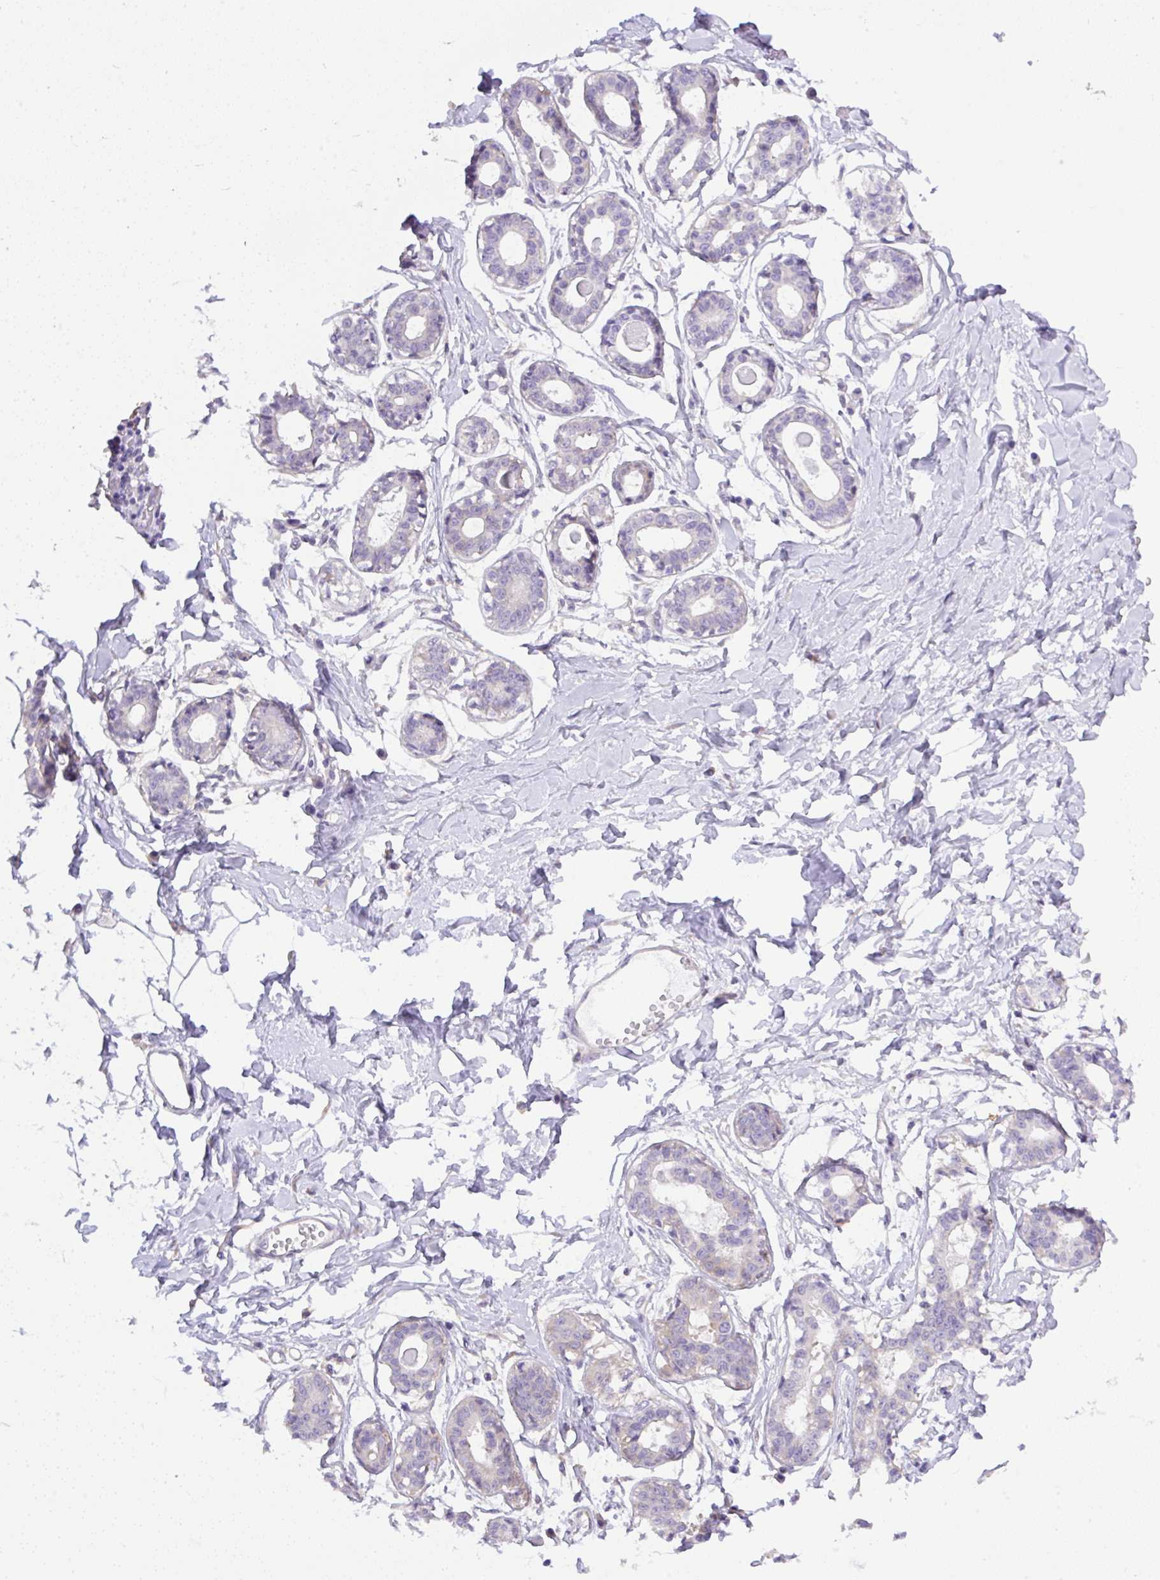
{"staining": {"intensity": "negative", "quantity": "none", "location": "none"}, "tissue": "breast", "cell_type": "Adipocytes", "image_type": "normal", "snomed": [{"axis": "morphology", "description": "Normal tissue, NOS"}, {"axis": "topography", "description": "Breast"}], "caption": "Immunohistochemistry photomicrograph of normal breast stained for a protein (brown), which reveals no staining in adipocytes. The staining is performed using DAB (3,3'-diaminobenzidine) brown chromogen with nuclei counter-stained in using hematoxylin.", "gene": "CAMK2A", "patient": {"sex": "female", "age": 45}}